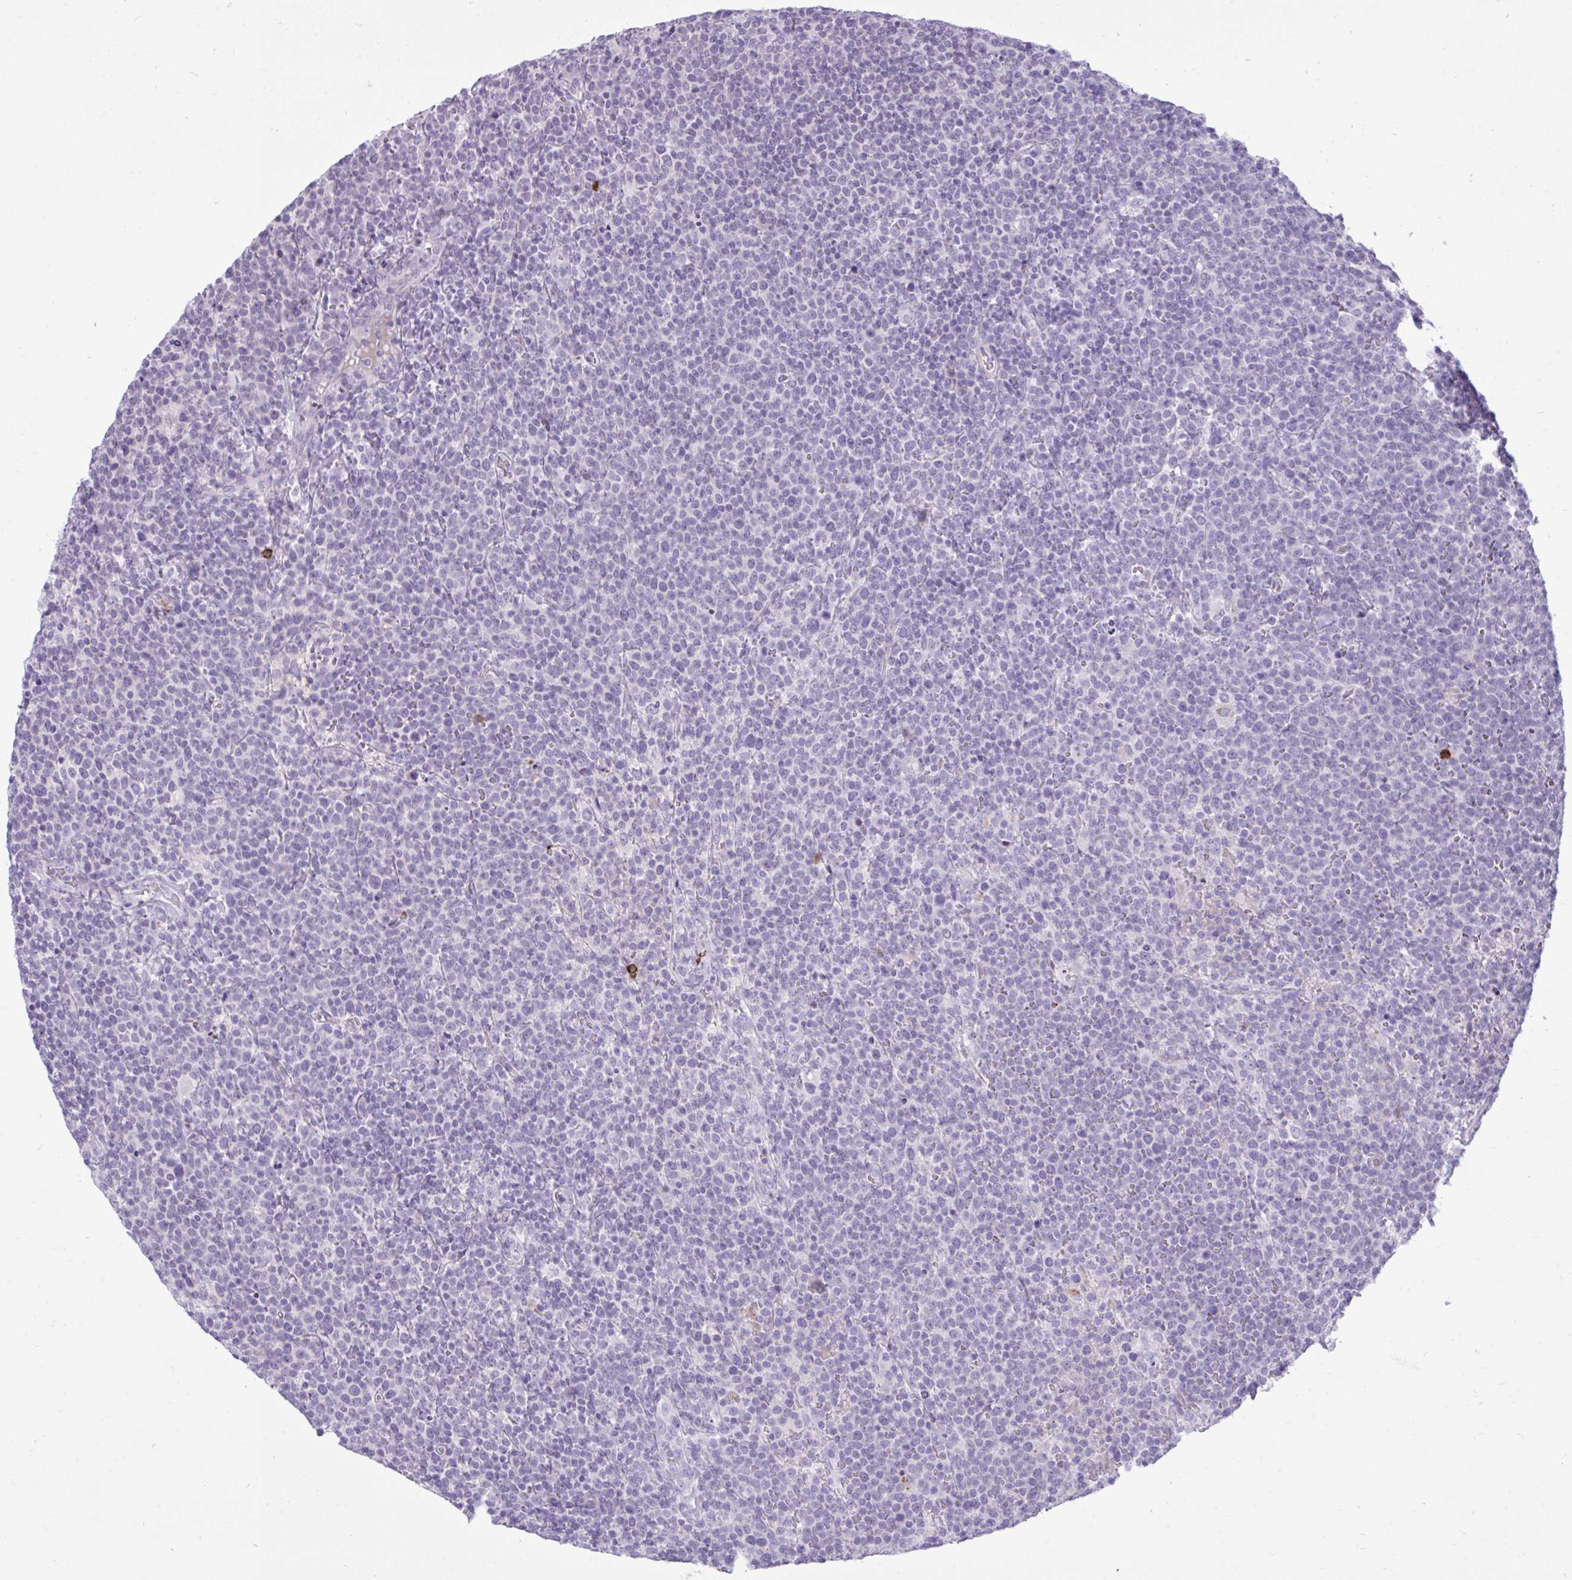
{"staining": {"intensity": "negative", "quantity": "none", "location": "none"}, "tissue": "lymphoma", "cell_type": "Tumor cells", "image_type": "cancer", "snomed": [{"axis": "morphology", "description": "Malignant lymphoma, non-Hodgkin's type, High grade"}, {"axis": "topography", "description": "Lymph node"}], "caption": "IHC photomicrograph of neoplastic tissue: human lymphoma stained with DAB exhibits no significant protein staining in tumor cells. (DAB (3,3'-diaminobenzidine) IHC with hematoxylin counter stain).", "gene": "SPAG1", "patient": {"sex": "male", "age": 61}}